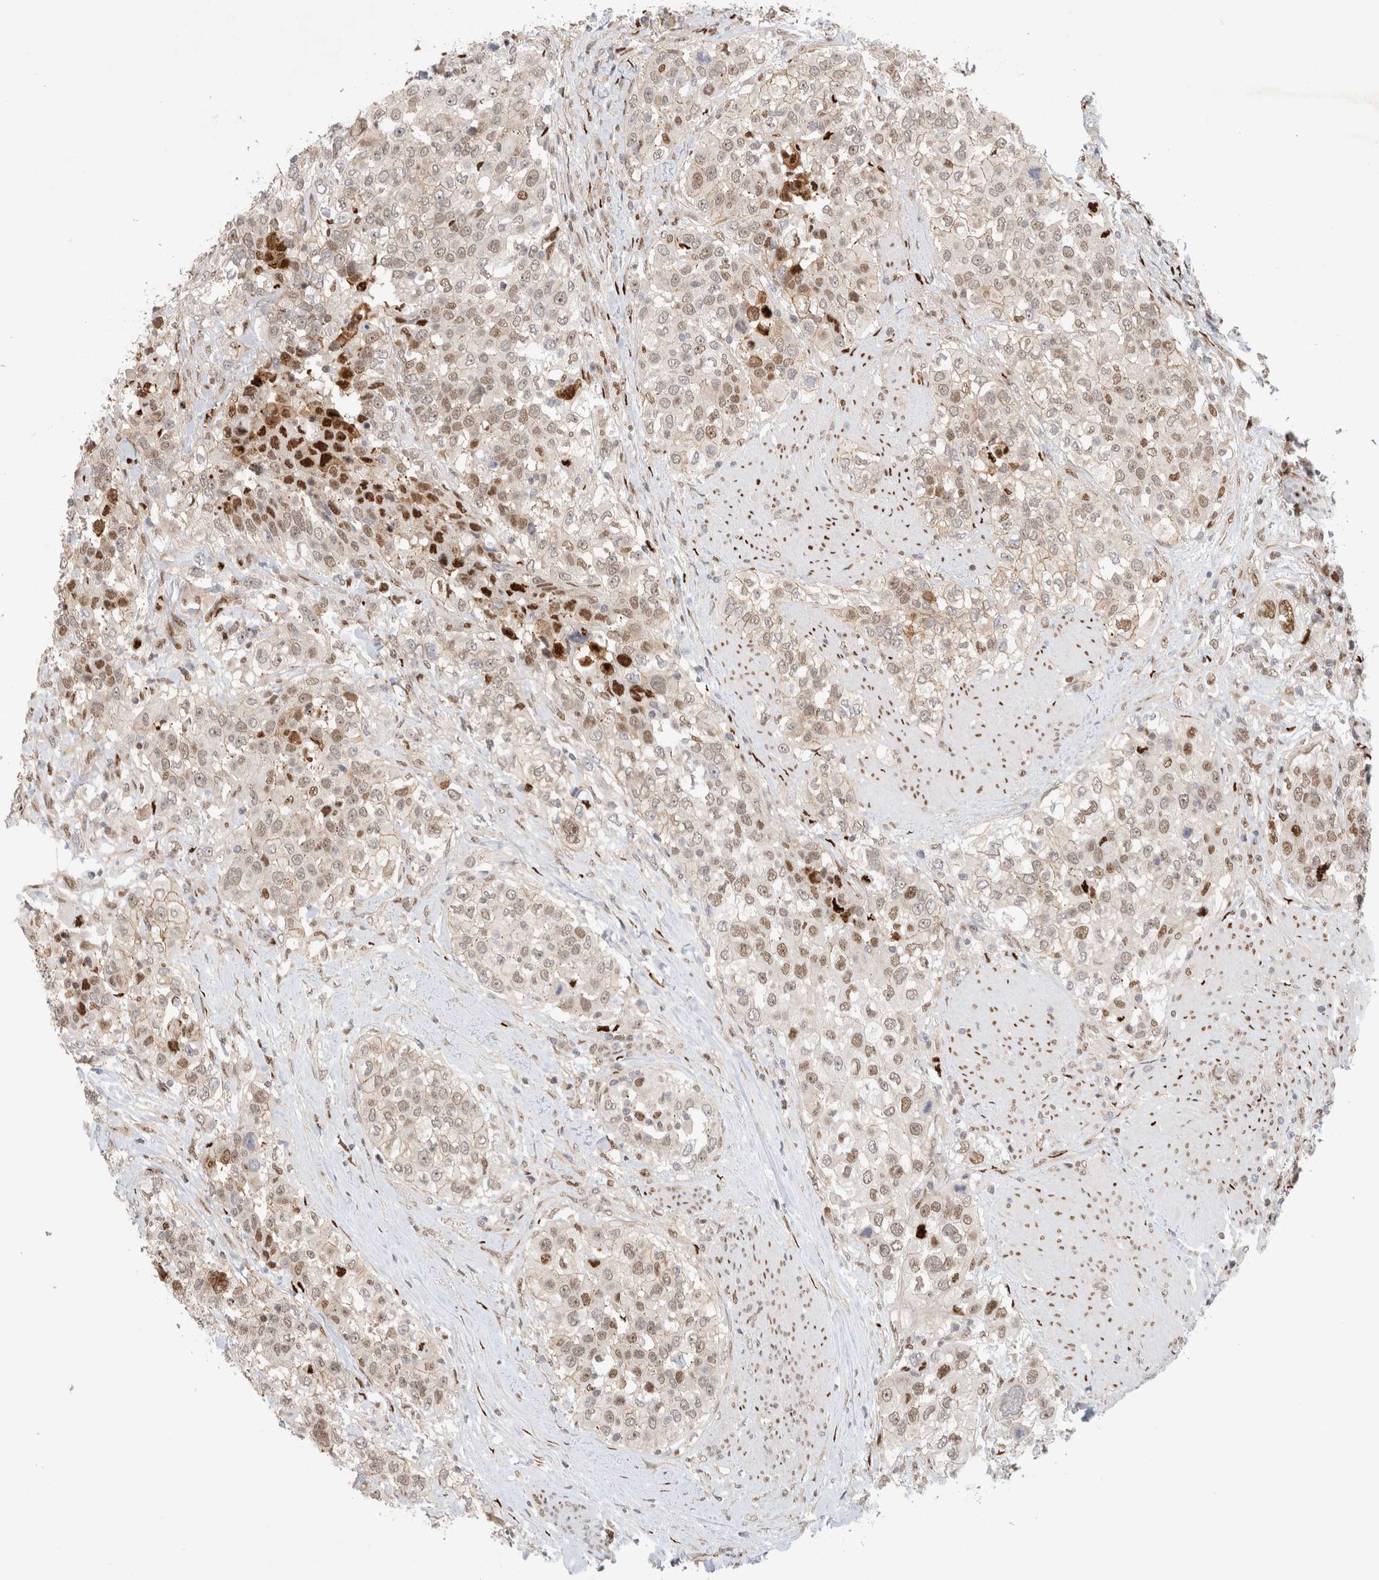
{"staining": {"intensity": "weak", "quantity": ">75%", "location": "nuclear"}, "tissue": "urothelial cancer", "cell_type": "Tumor cells", "image_type": "cancer", "snomed": [{"axis": "morphology", "description": "Urothelial carcinoma, High grade"}, {"axis": "topography", "description": "Urinary bladder"}], "caption": "Human high-grade urothelial carcinoma stained with a protein marker displays weak staining in tumor cells.", "gene": "TCF4", "patient": {"sex": "female", "age": 80}}